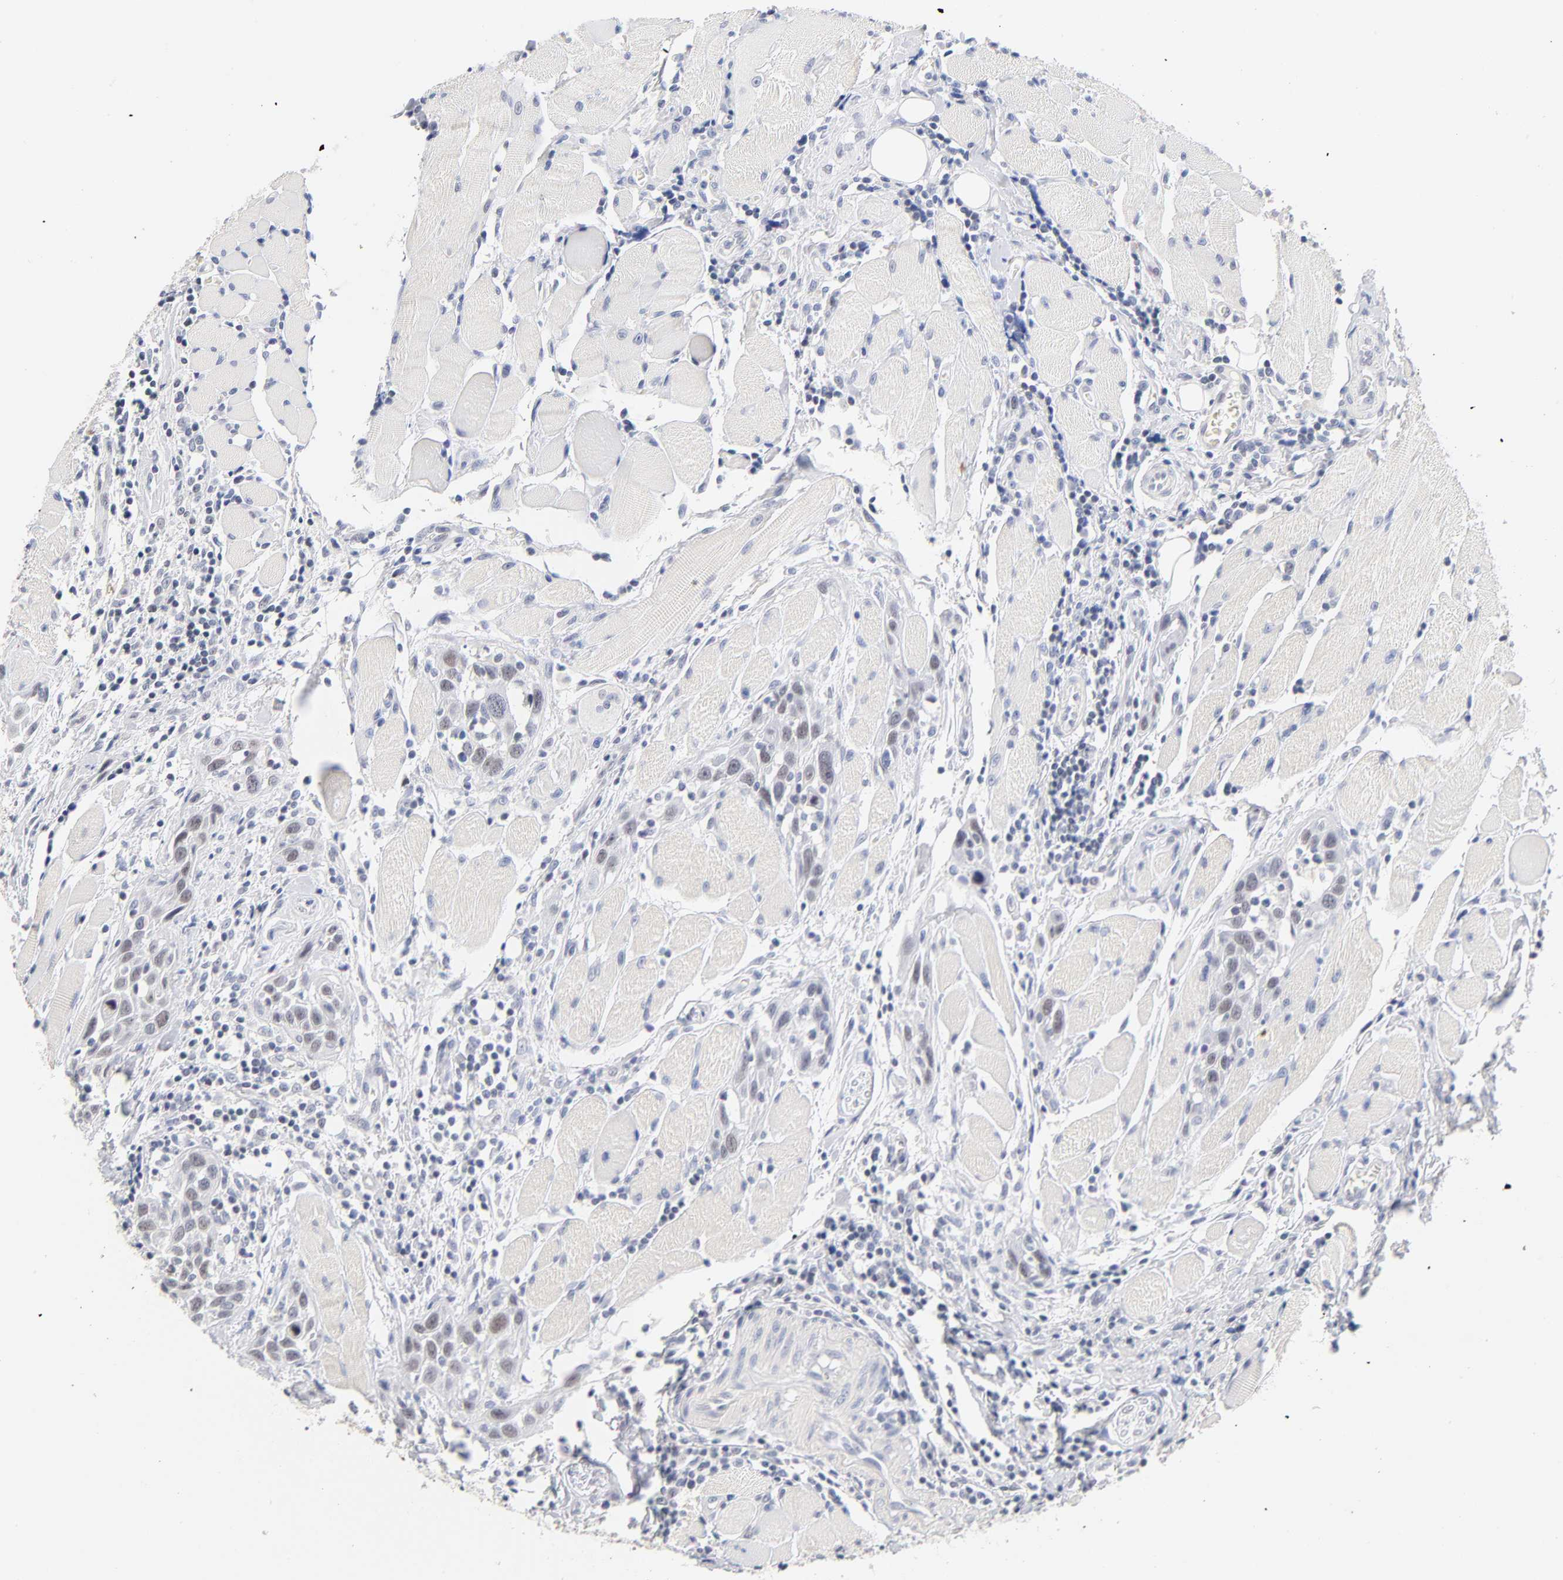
{"staining": {"intensity": "weak", "quantity": "25%-75%", "location": "nuclear"}, "tissue": "head and neck cancer", "cell_type": "Tumor cells", "image_type": "cancer", "snomed": [{"axis": "morphology", "description": "Squamous cell carcinoma, NOS"}, {"axis": "topography", "description": "Oral tissue"}, {"axis": "topography", "description": "Head-Neck"}], "caption": "About 25%-75% of tumor cells in human squamous cell carcinoma (head and neck) show weak nuclear protein expression as visualized by brown immunohistochemical staining.", "gene": "ORC2", "patient": {"sex": "female", "age": 50}}